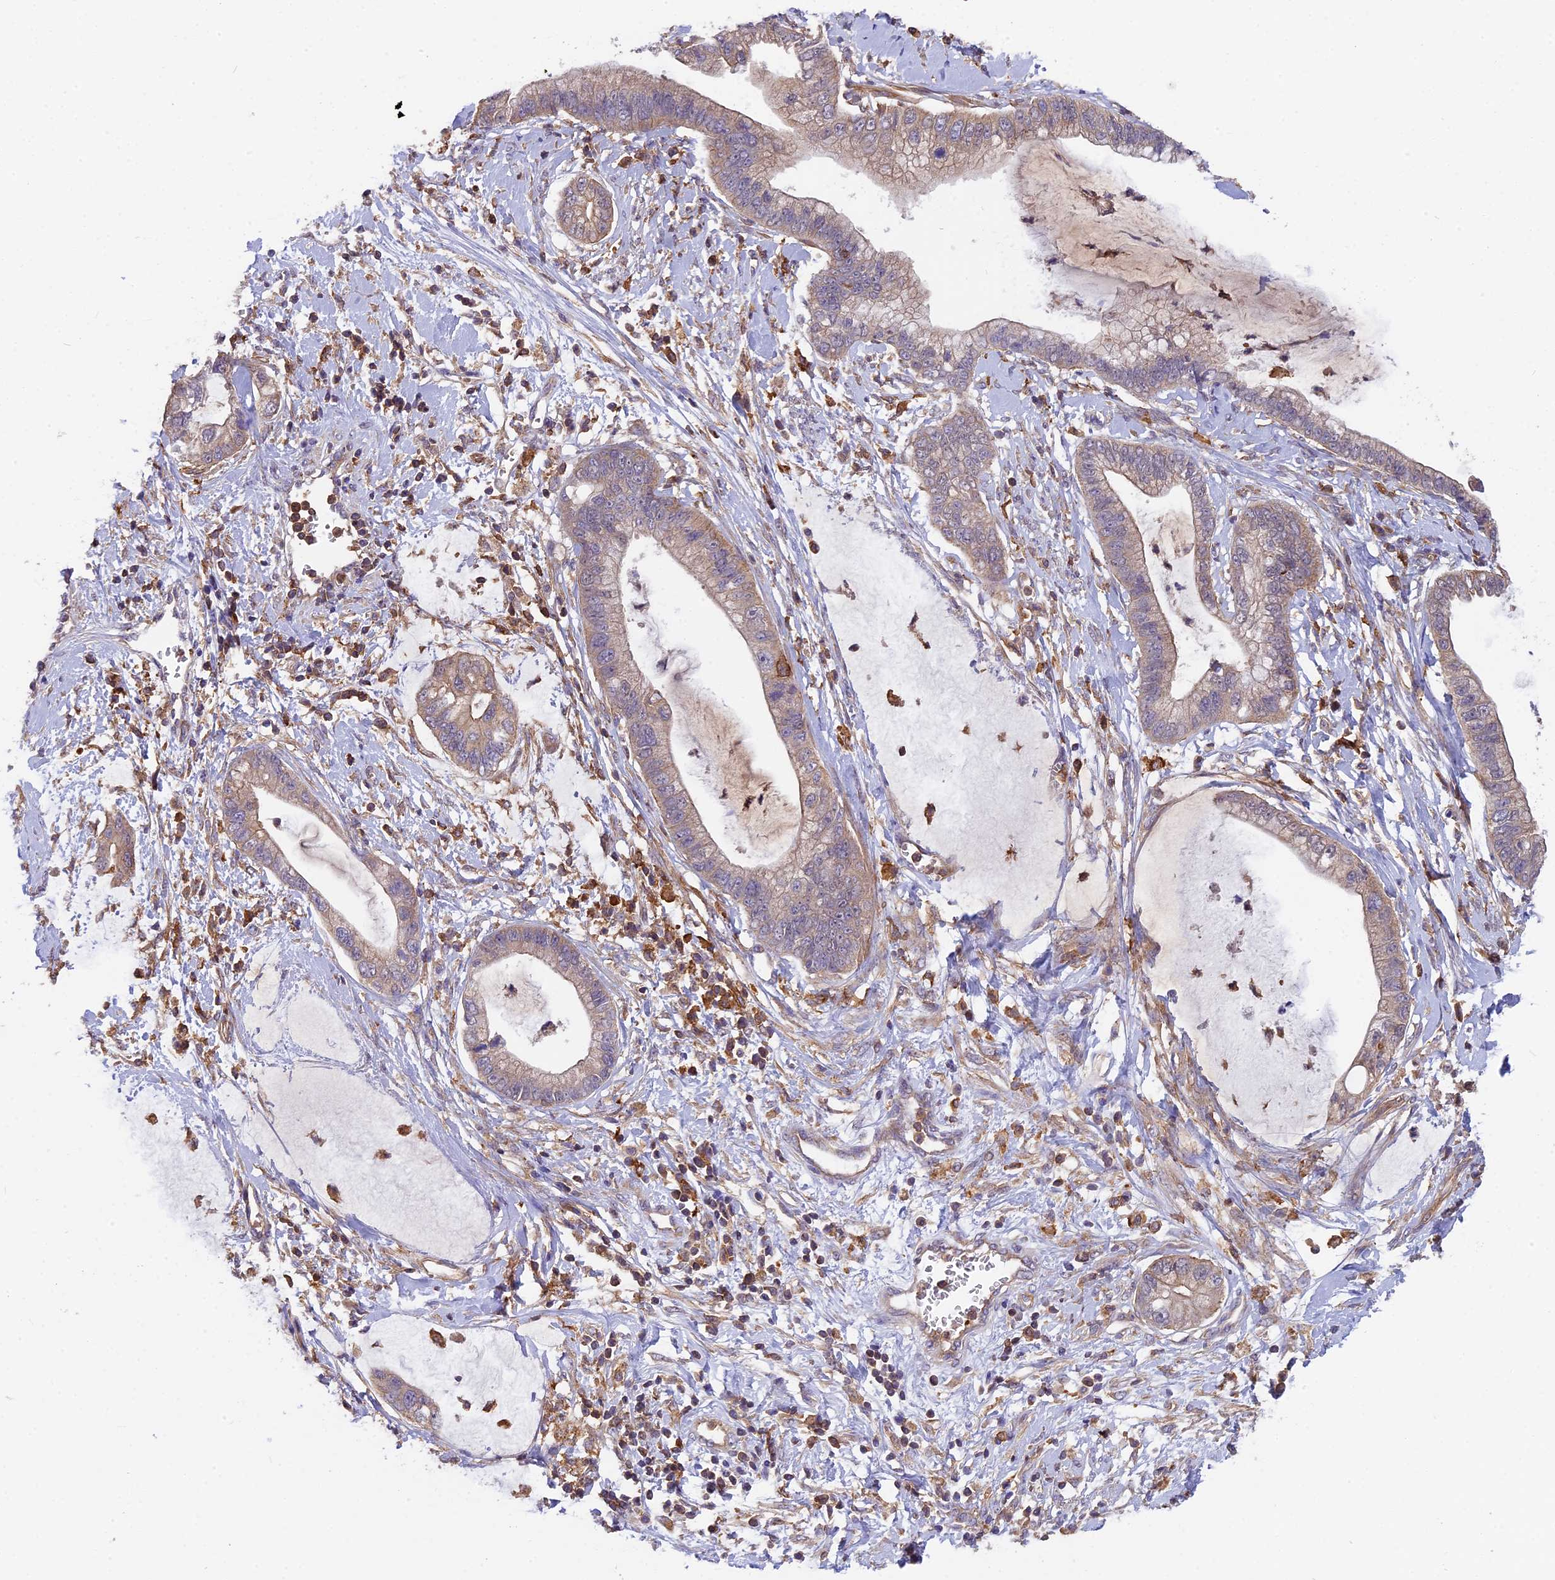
{"staining": {"intensity": "weak", "quantity": "25%-75%", "location": "cytoplasmic/membranous"}, "tissue": "cervical cancer", "cell_type": "Tumor cells", "image_type": "cancer", "snomed": [{"axis": "morphology", "description": "Adenocarcinoma, NOS"}, {"axis": "topography", "description": "Cervix"}], "caption": "Cervical cancer tissue demonstrates weak cytoplasmic/membranous positivity in approximately 25%-75% of tumor cells, visualized by immunohistochemistry.", "gene": "MYO9B", "patient": {"sex": "female", "age": 44}}